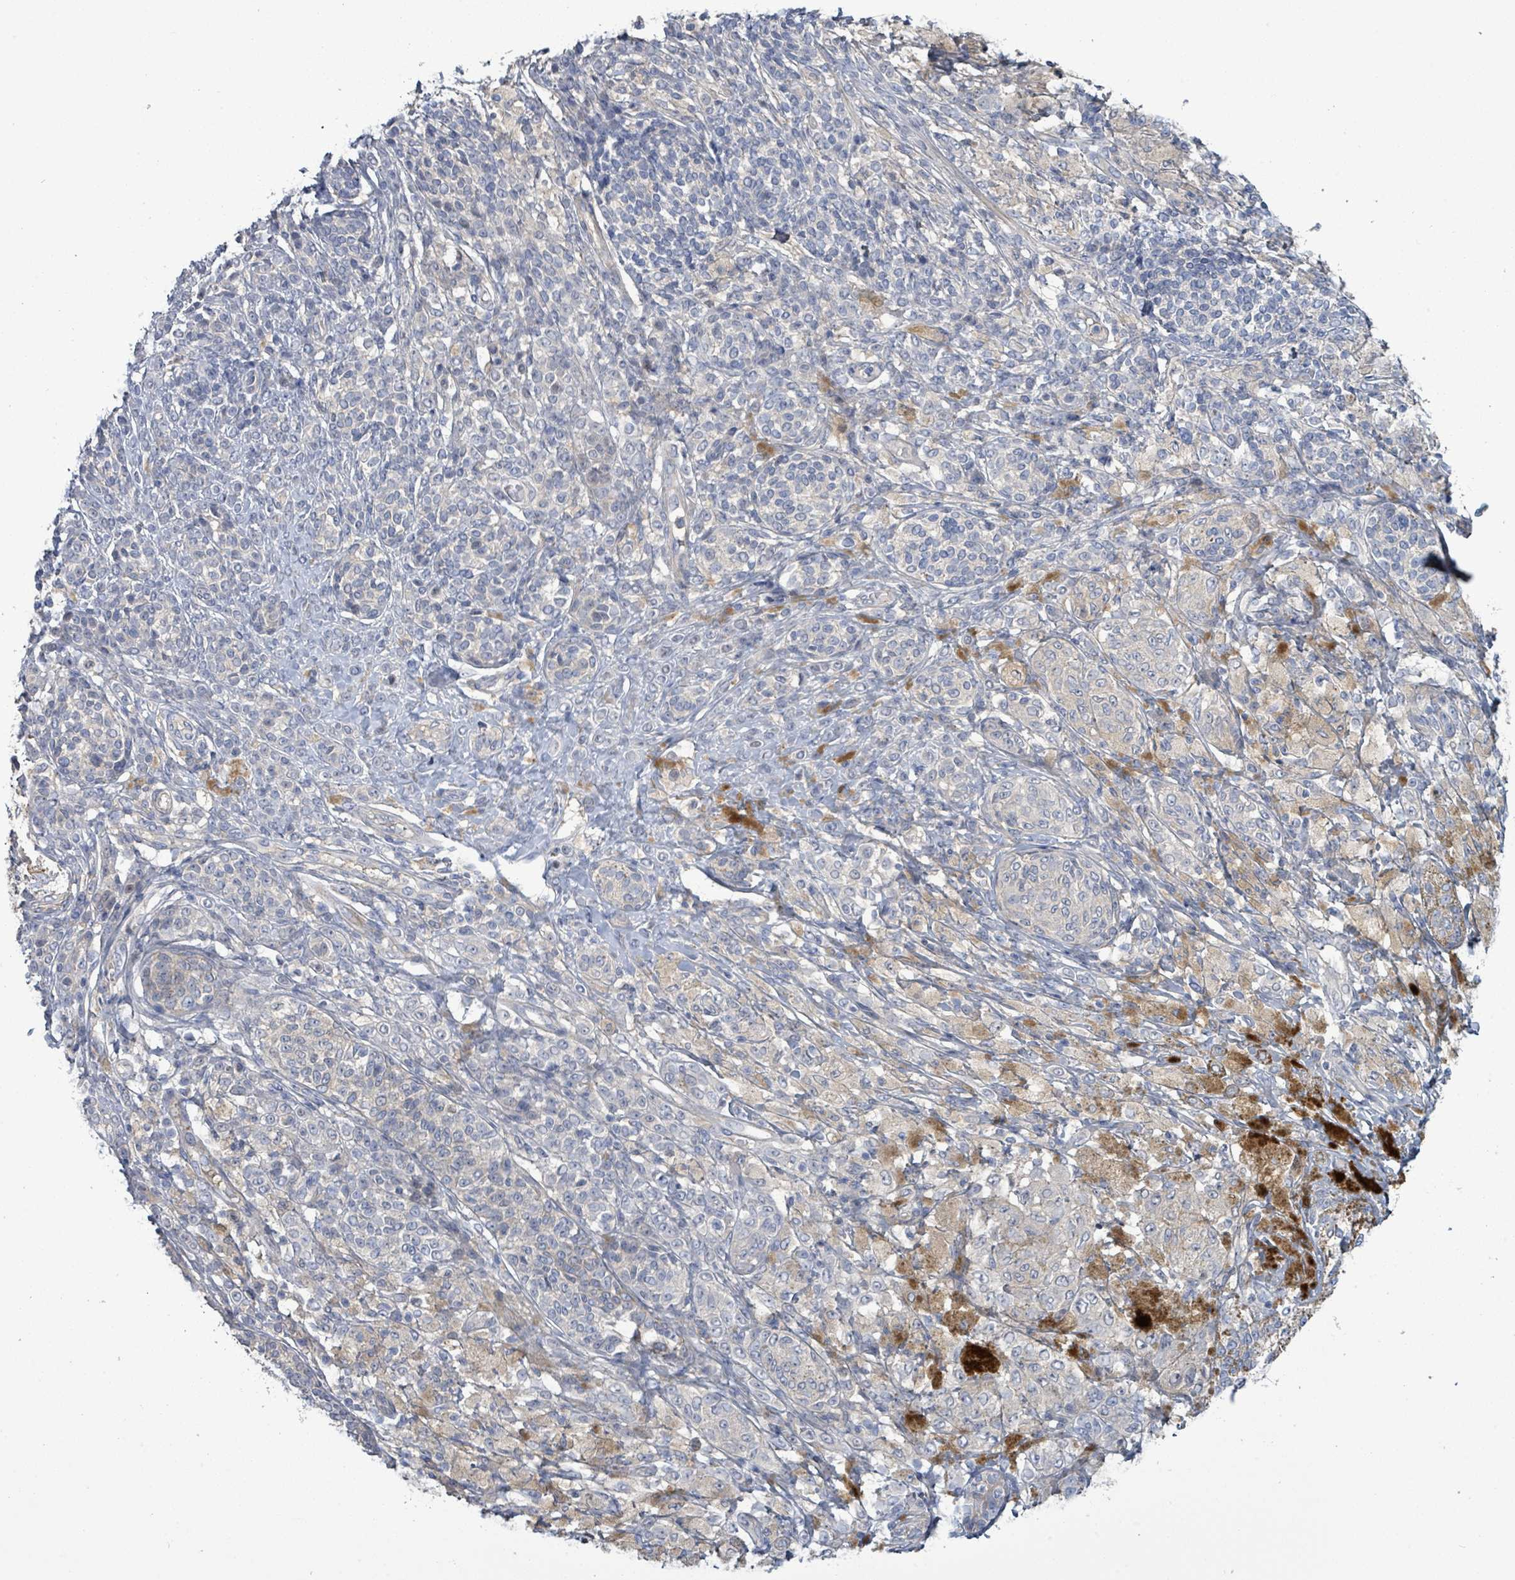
{"staining": {"intensity": "weak", "quantity": "<25%", "location": "cytoplasmic/membranous"}, "tissue": "melanoma", "cell_type": "Tumor cells", "image_type": "cancer", "snomed": [{"axis": "morphology", "description": "Malignant melanoma, NOS"}, {"axis": "topography", "description": "Skin"}], "caption": "IHC image of malignant melanoma stained for a protein (brown), which exhibits no expression in tumor cells. (DAB immunohistochemistry, high magnification).", "gene": "KRAS", "patient": {"sex": "male", "age": 42}}